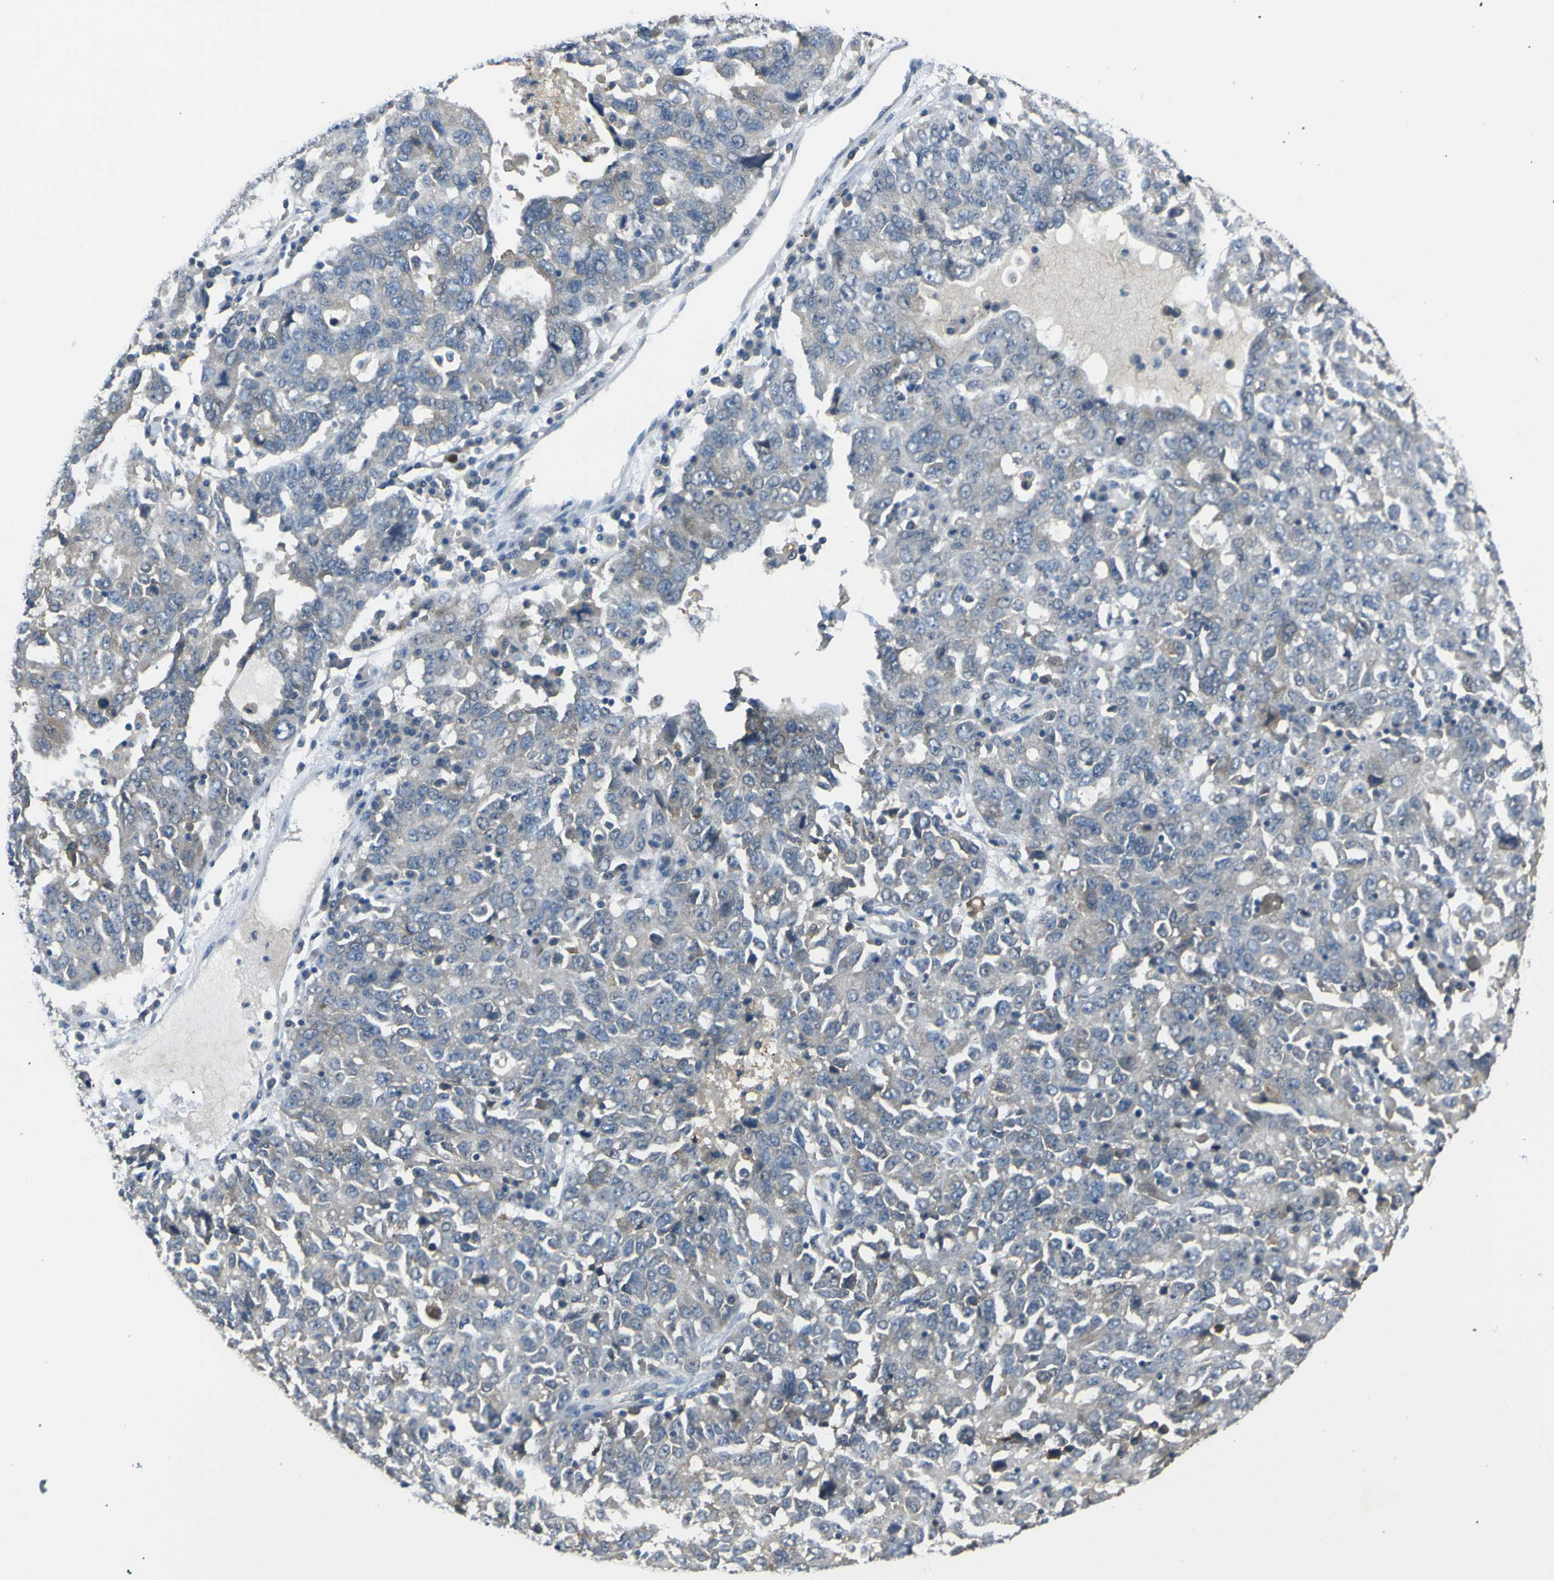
{"staining": {"intensity": "negative", "quantity": "none", "location": "none"}, "tissue": "ovarian cancer", "cell_type": "Tumor cells", "image_type": "cancer", "snomed": [{"axis": "morphology", "description": "Carcinoma, endometroid"}, {"axis": "topography", "description": "Ovary"}], "caption": "This is an immunohistochemistry histopathology image of ovarian endometroid carcinoma. There is no expression in tumor cells.", "gene": "C6orf89", "patient": {"sex": "female", "age": 62}}